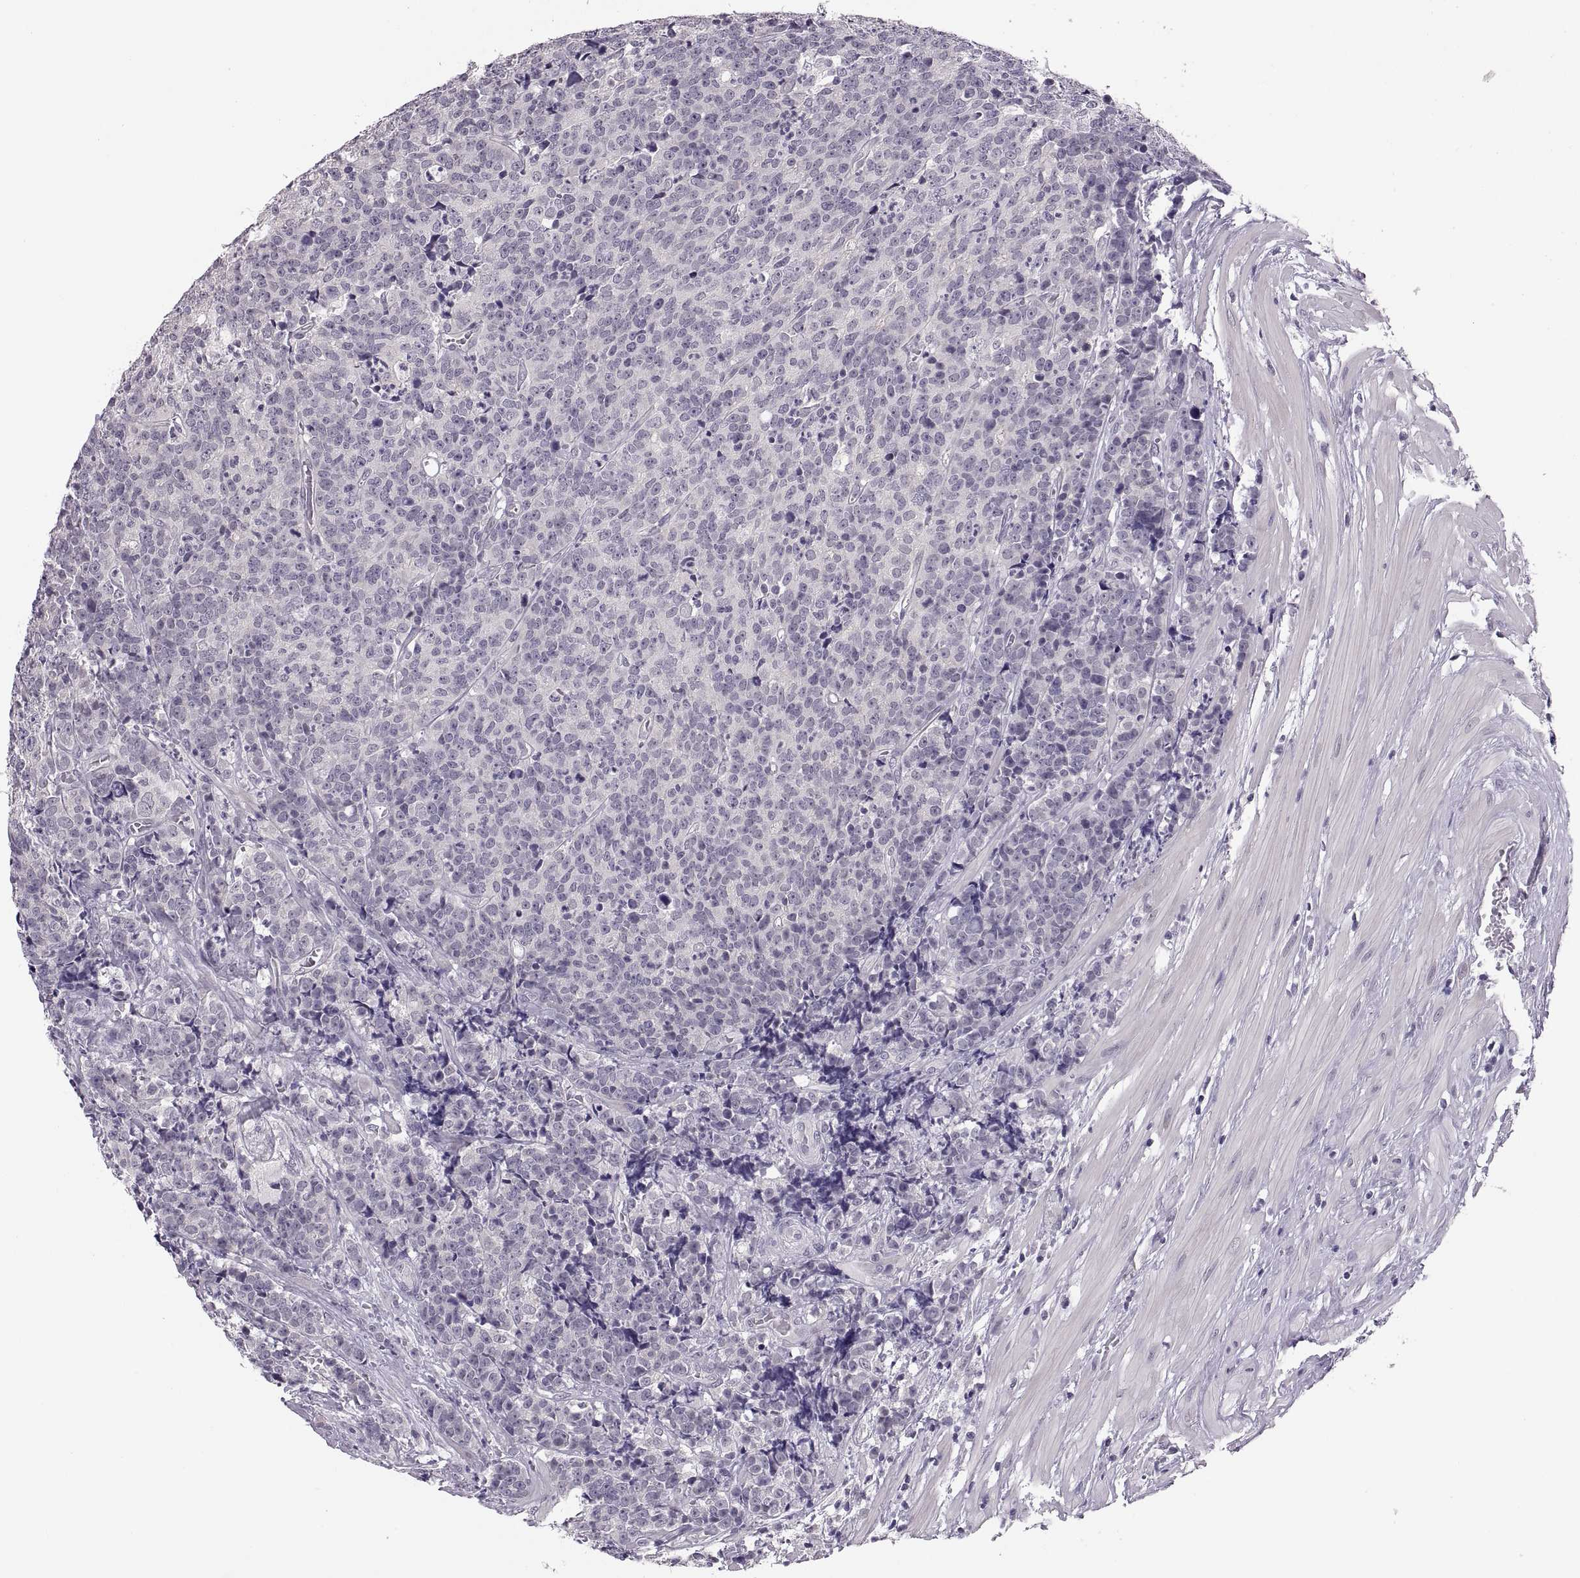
{"staining": {"intensity": "negative", "quantity": "none", "location": "none"}, "tissue": "prostate cancer", "cell_type": "Tumor cells", "image_type": "cancer", "snomed": [{"axis": "morphology", "description": "Adenocarcinoma, NOS"}, {"axis": "topography", "description": "Prostate"}], "caption": "Immunohistochemistry micrograph of human prostate cancer (adenocarcinoma) stained for a protein (brown), which displays no expression in tumor cells. Brightfield microscopy of IHC stained with DAB (3,3'-diaminobenzidine) (brown) and hematoxylin (blue), captured at high magnification.", "gene": "ADH6", "patient": {"sex": "male", "age": 67}}